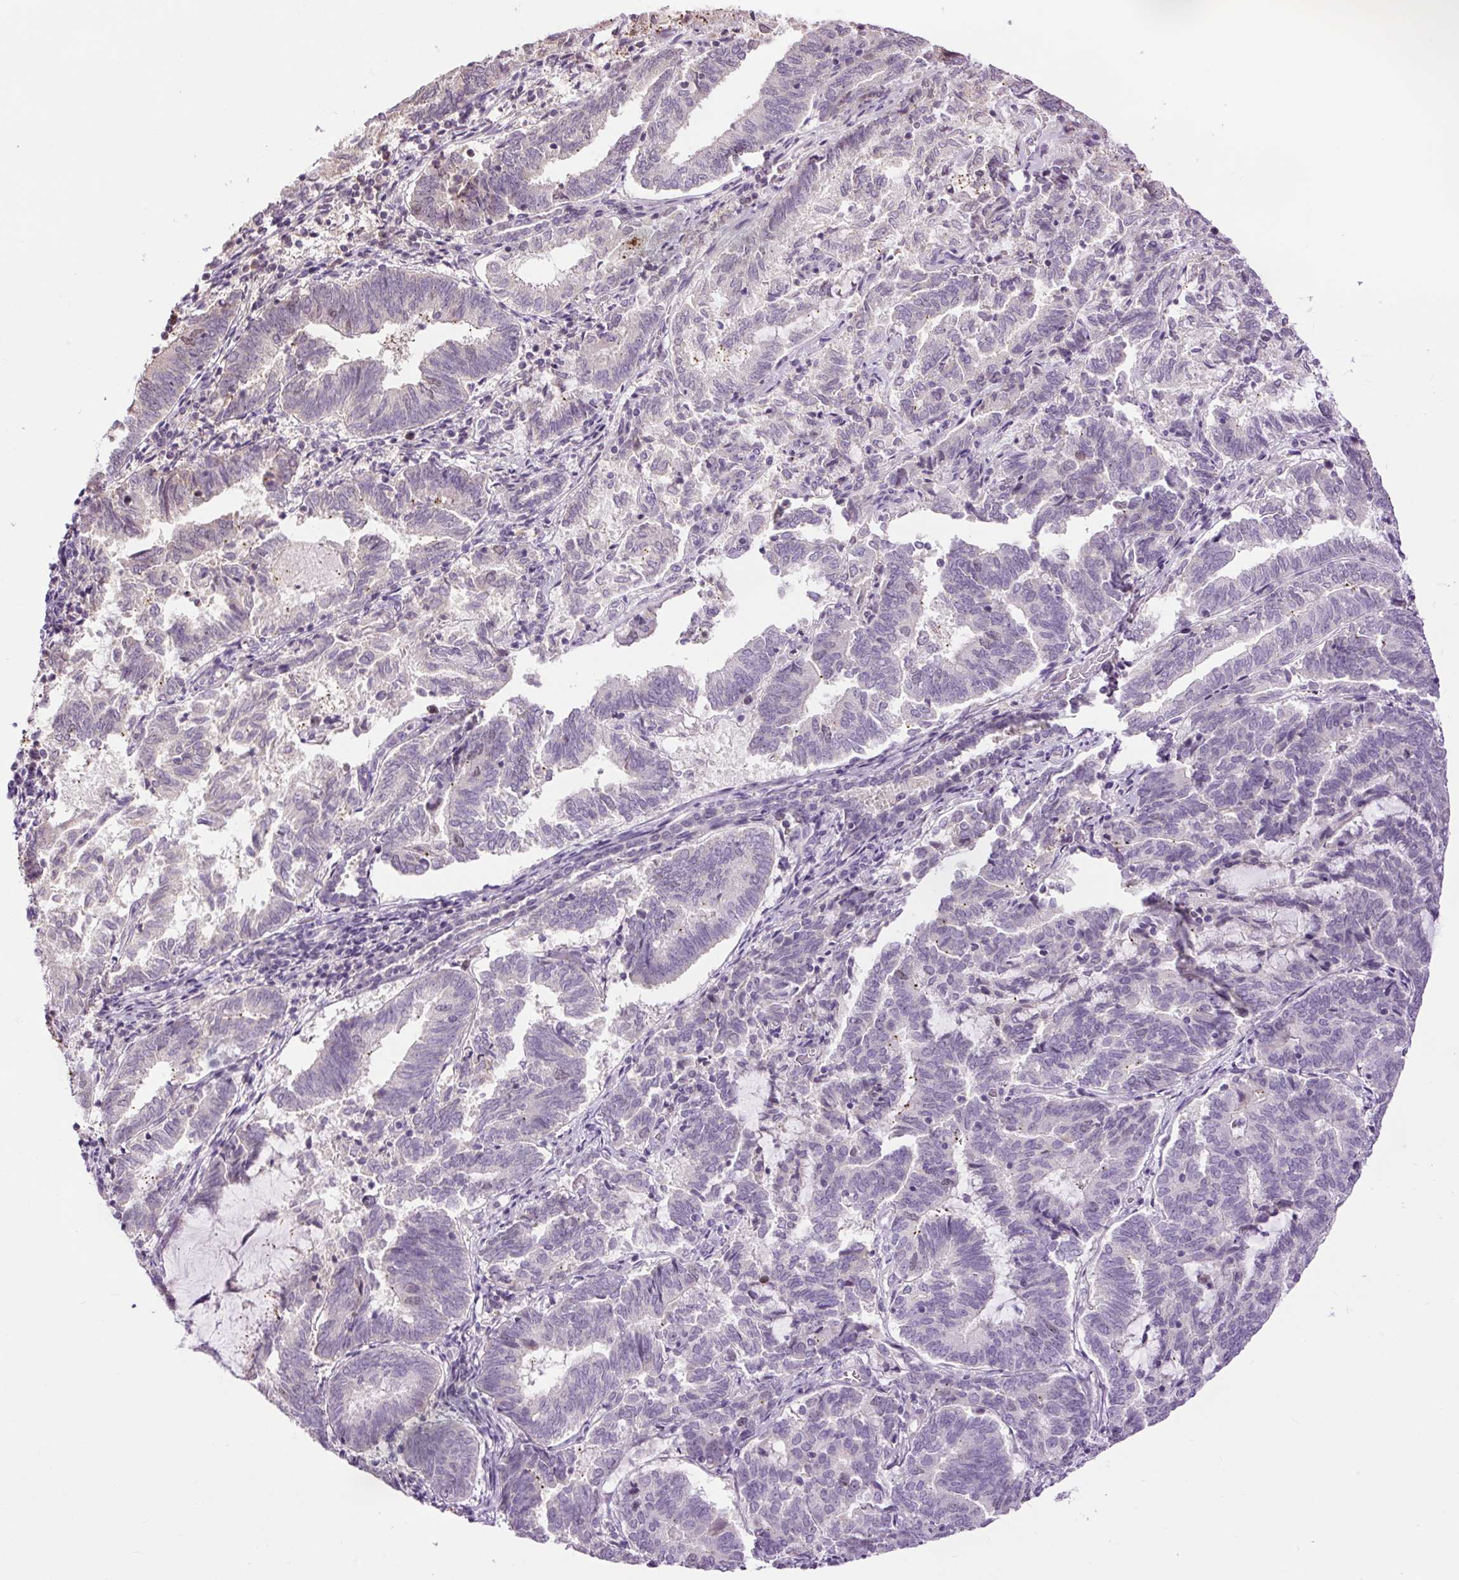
{"staining": {"intensity": "negative", "quantity": "none", "location": "none"}, "tissue": "endometrial cancer", "cell_type": "Tumor cells", "image_type": "cancer", "snomed": [{"axis": "morphology", "description": "Adenocarcinoma, NOS"}, {"axis": "topography", "description": "Endometrium"}], "caption": "Adenocarcinoma (endometrial) stained for a protein using immunohistochemistry (IHC) displays no staining tumor cells.", "gene": "RACGAP1", "patient": {"sex": "female", "age": 80}}